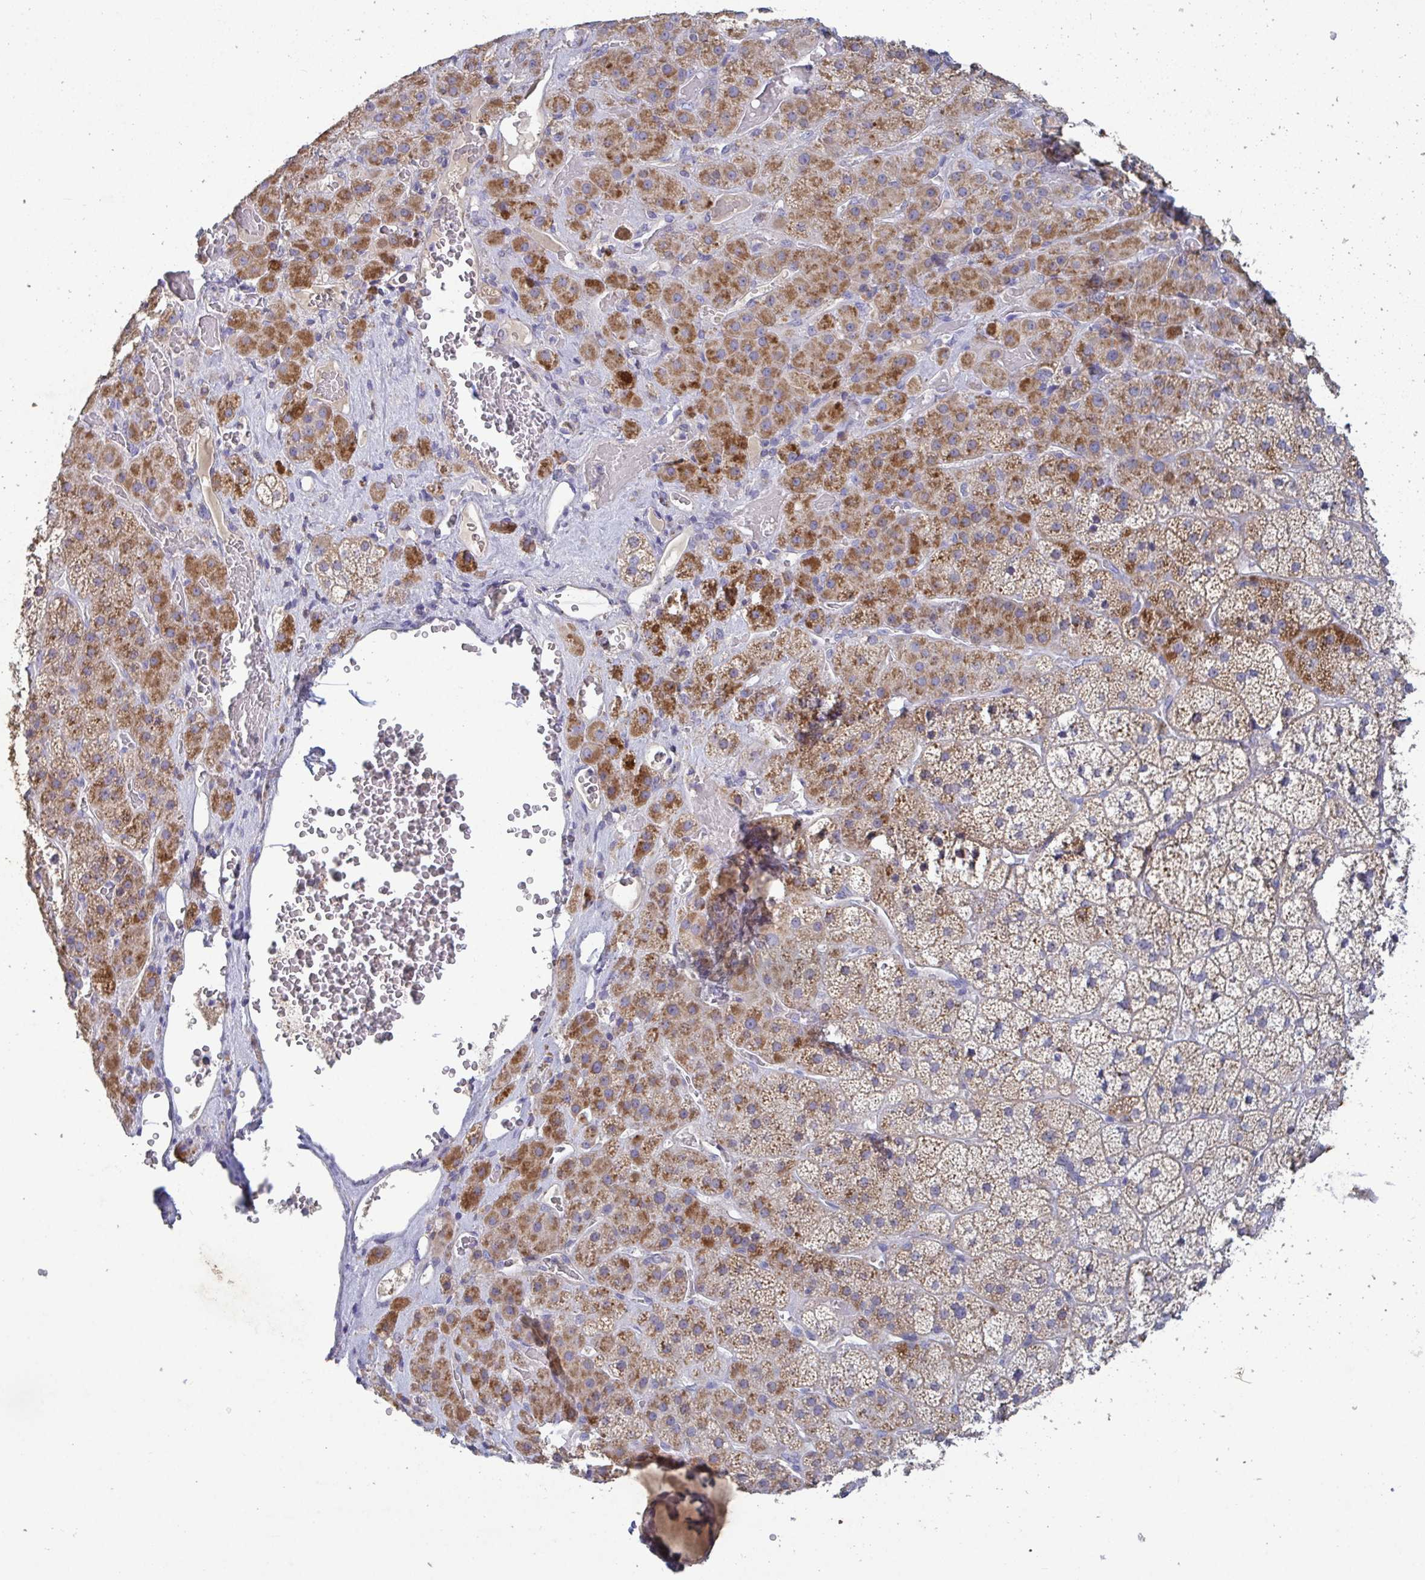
{"staining": {"intensity": "moderate", "quantity": ">75%", "location": "cytoplasmic/membranous"}, "tissue": "adrenal gland", "cell_type": "Glandular cells", "image_type": "normal", "snomed": [{"axis": "morphology", "description": "Normal tissue, NOS"}, {"axis": "topography", "description": "Adrenal gland"}], "caption": "Immunohistochemistry (IHC) image of benign human adrenal gland stained for a protein (brown), which exhibits medium levels of moderate cytoplasmic/membranous staining in about >75% of glandular cells.", "gene": "GALNT13", "patient": {"sex": "male", "age": 57}}